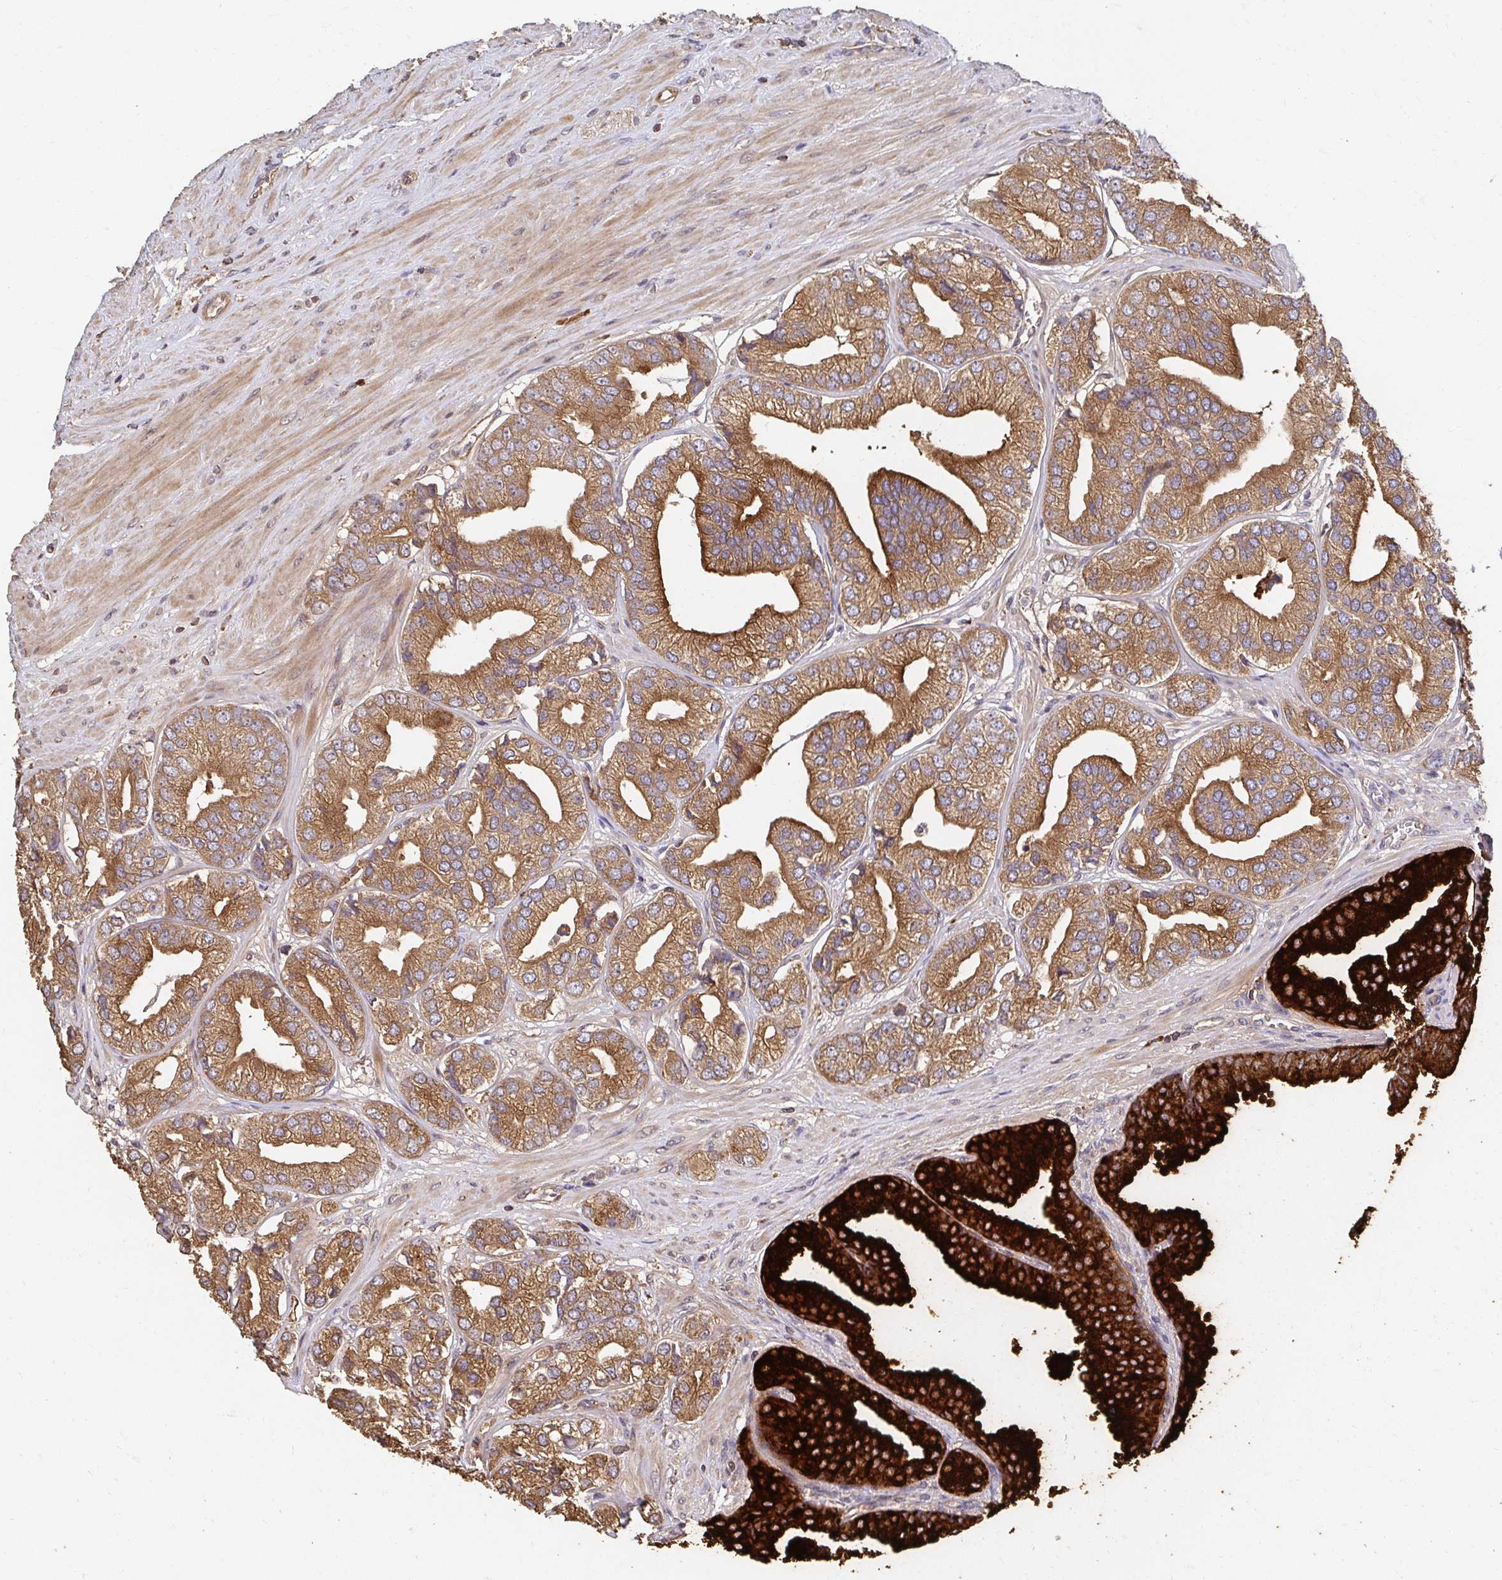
{"staining": {"intensity": "strong", "quantity": ">75%", "location": "cytoplasmic/membranous"}, "tissue": "prostate cancer", "cell_type": "Tumor cells", "image_type": "cancer", "snomed": [{"axis": "morphology", "description": "Adenocarcinoma, High grade"}, {"axis": "topography", "description": "Prostate"}], "caption": "A high-resolution histopathology image shows immunohistochemistry staining of high-grade adenocarcinoma (prostate), which reveals strong cytoplasmic/membranous staining in approximately >75% of tumor cells. (IHC, brightfield microscopy, high magnification).", "gene": "APBB1", "patient": {"sex": "male", "age": 58}}